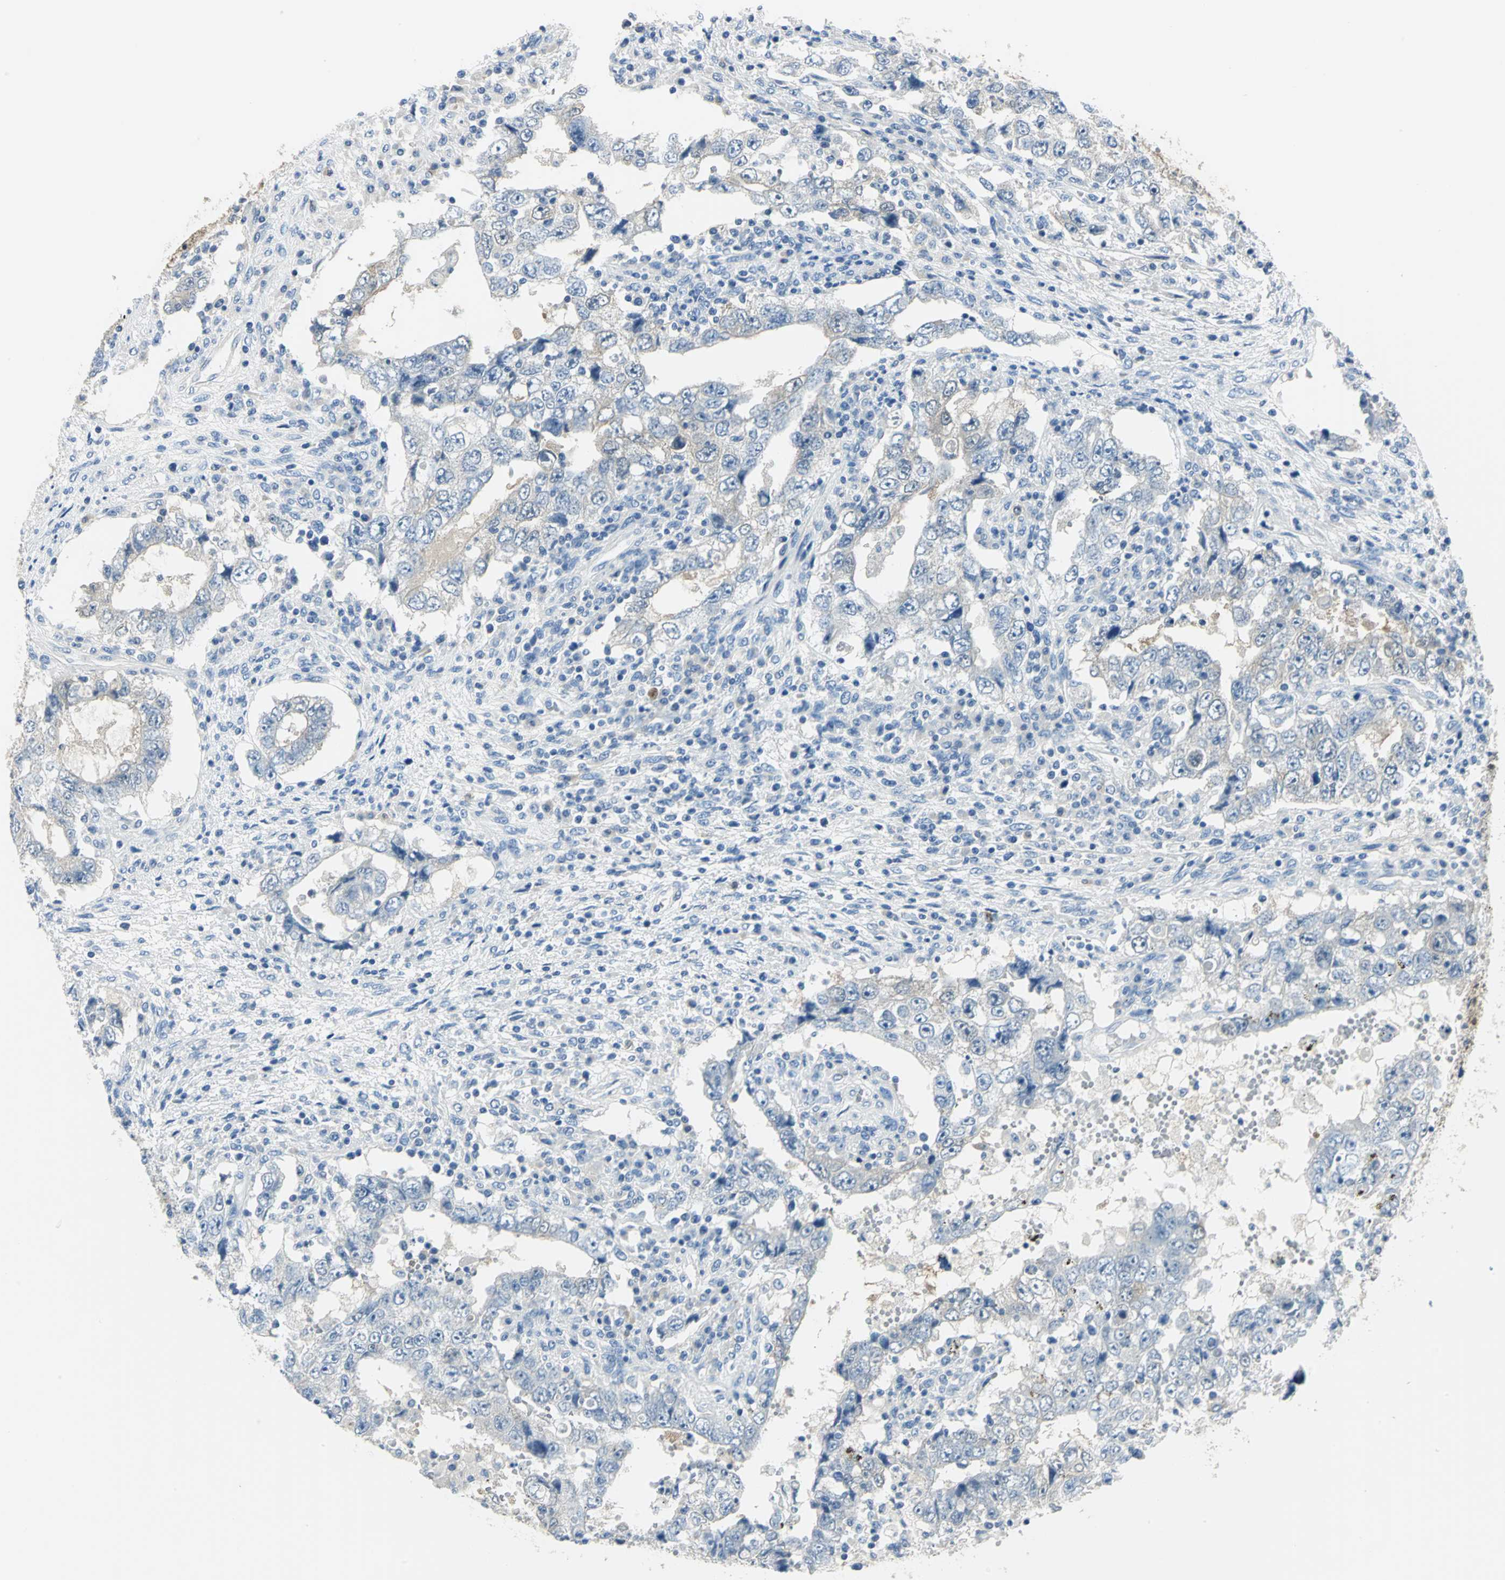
{"staining": {"intensity": "weak", "quantity": "<25%", "location": "cytoplasmic/membranous"}, "tissue": "testis cancer", "cell_type": "Tumor cells", "image_type": "cancer", "snomed": [{"axis": "morphology", "description": "Carcinoma, Embryonal, NOS"}, {"axis": "topography", "description": "Testis"}], "caption": "Tumor cells are negative for protein expression in human embryonal carcinoma (testis).", "gene": "UCHL1", "patient": {"sex": "male", "age": 26}}